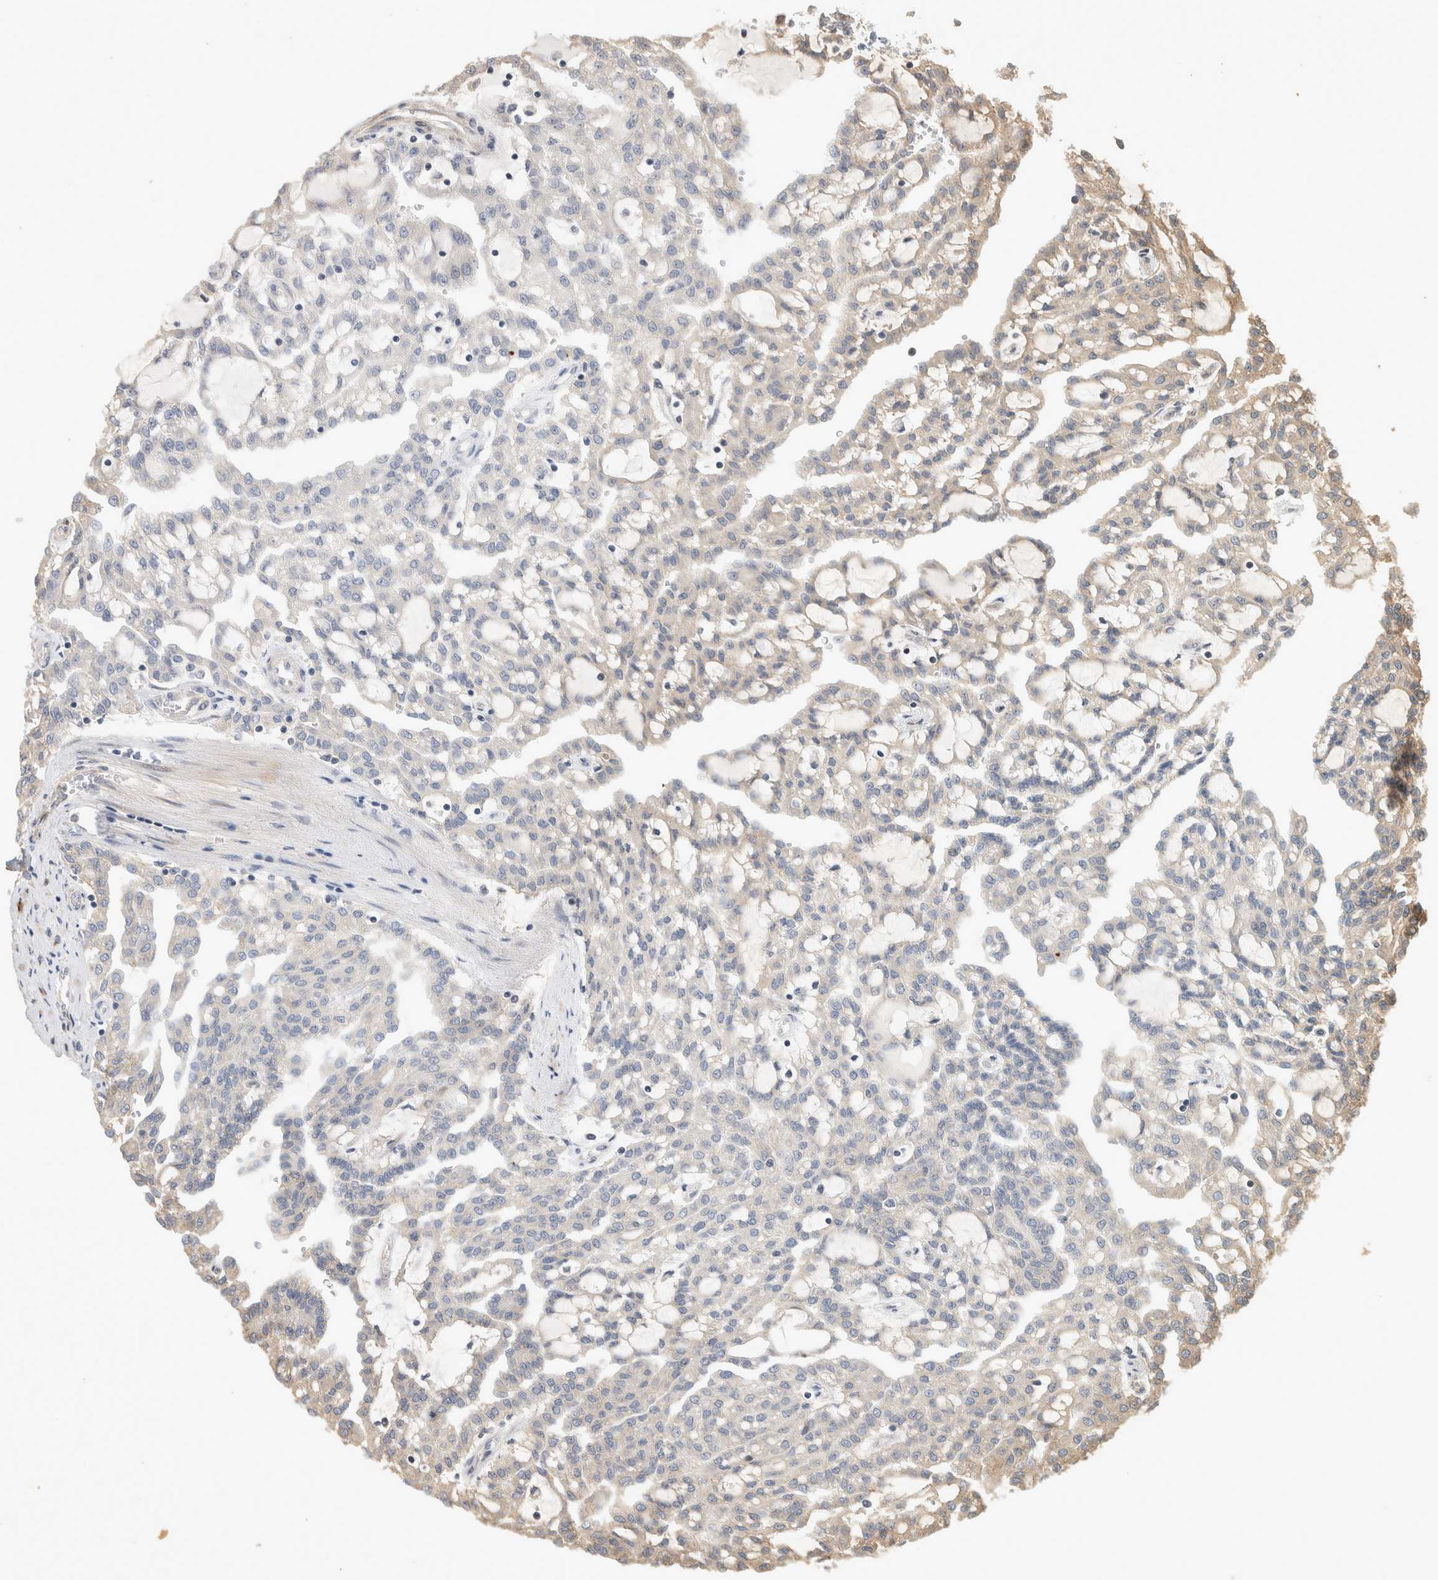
{"staining": {"intensity": "weak", "quantity": "<25%", "location": "cytoplasmic/membranous"}, "tissue": "renal cancer", "cell_type": "Tumor cells", "image_type": "cancer", "snomed": [{"axis": "morphology", "description": "Adenocarcinoma, NOS"}, {"axis": "topography", "description": "Kidney"}], "caption": "Immunohistochemistry of human renal adenocarcinoma displays no expression in tumor cells.", "gene": "PCDHB15", "patient": {"sex": "male", "age": 63}}